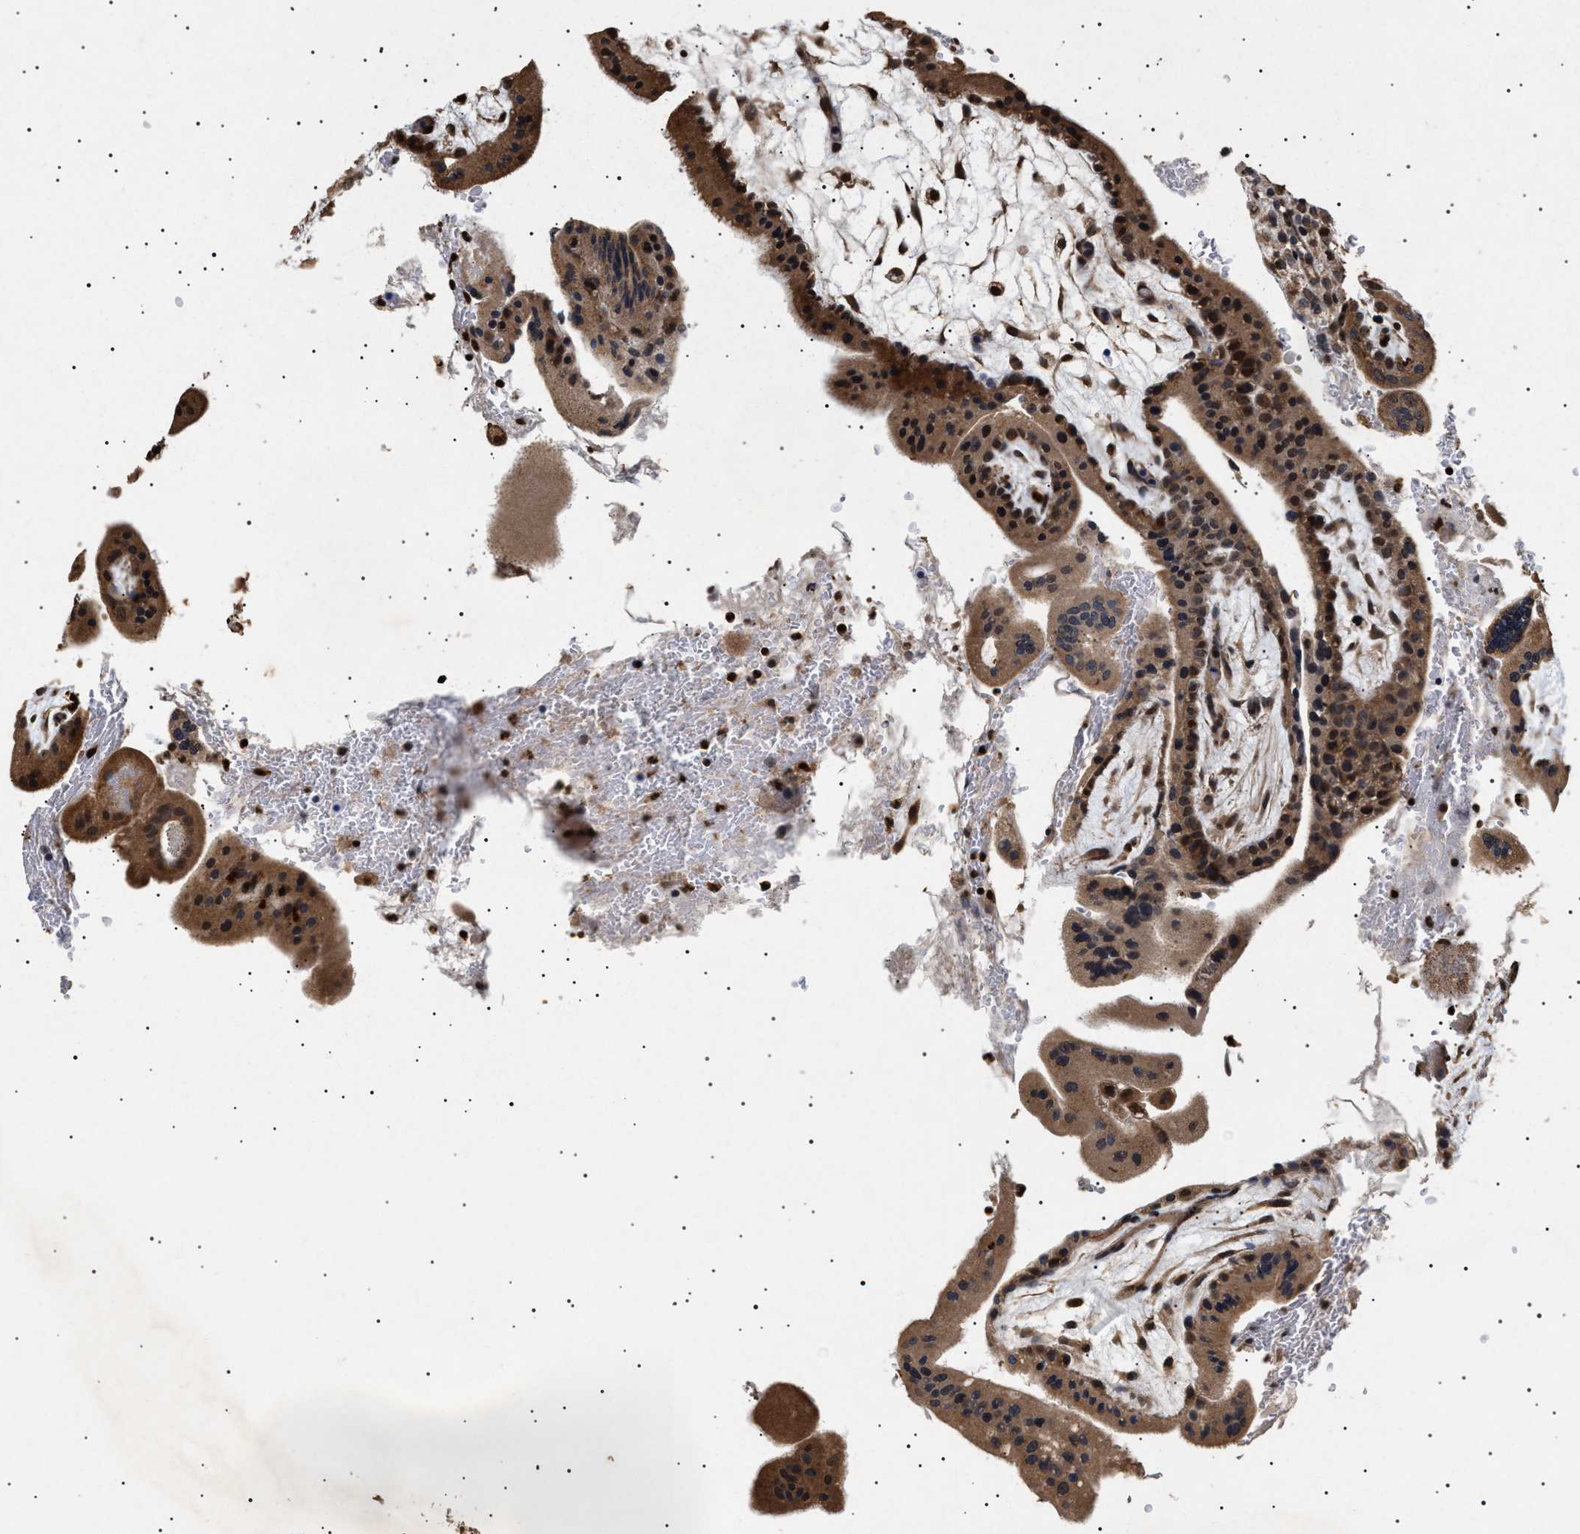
{"staining": {"intensity": "strong", "quantity": ">75%", "location": "cytoplasmic/membranous,nuclear"}, "tissue": "placenta", "cell_type": "Trophoblastic cells", "image_type": "normal", "snomed": [{"axis": "morphology", "description": "Normal tissue, NOS"}, {"axis": "topography", "description": "Placenta"}], "caption": "Immunohistochemical staining of benign human placenta exhibits strong cytoplasmic/membranous,nuclear protein positivity in approximately >75% of trophoblastic cells.", "gene": "KIF21A", "patient": {"sex": "female", "age": 35}}